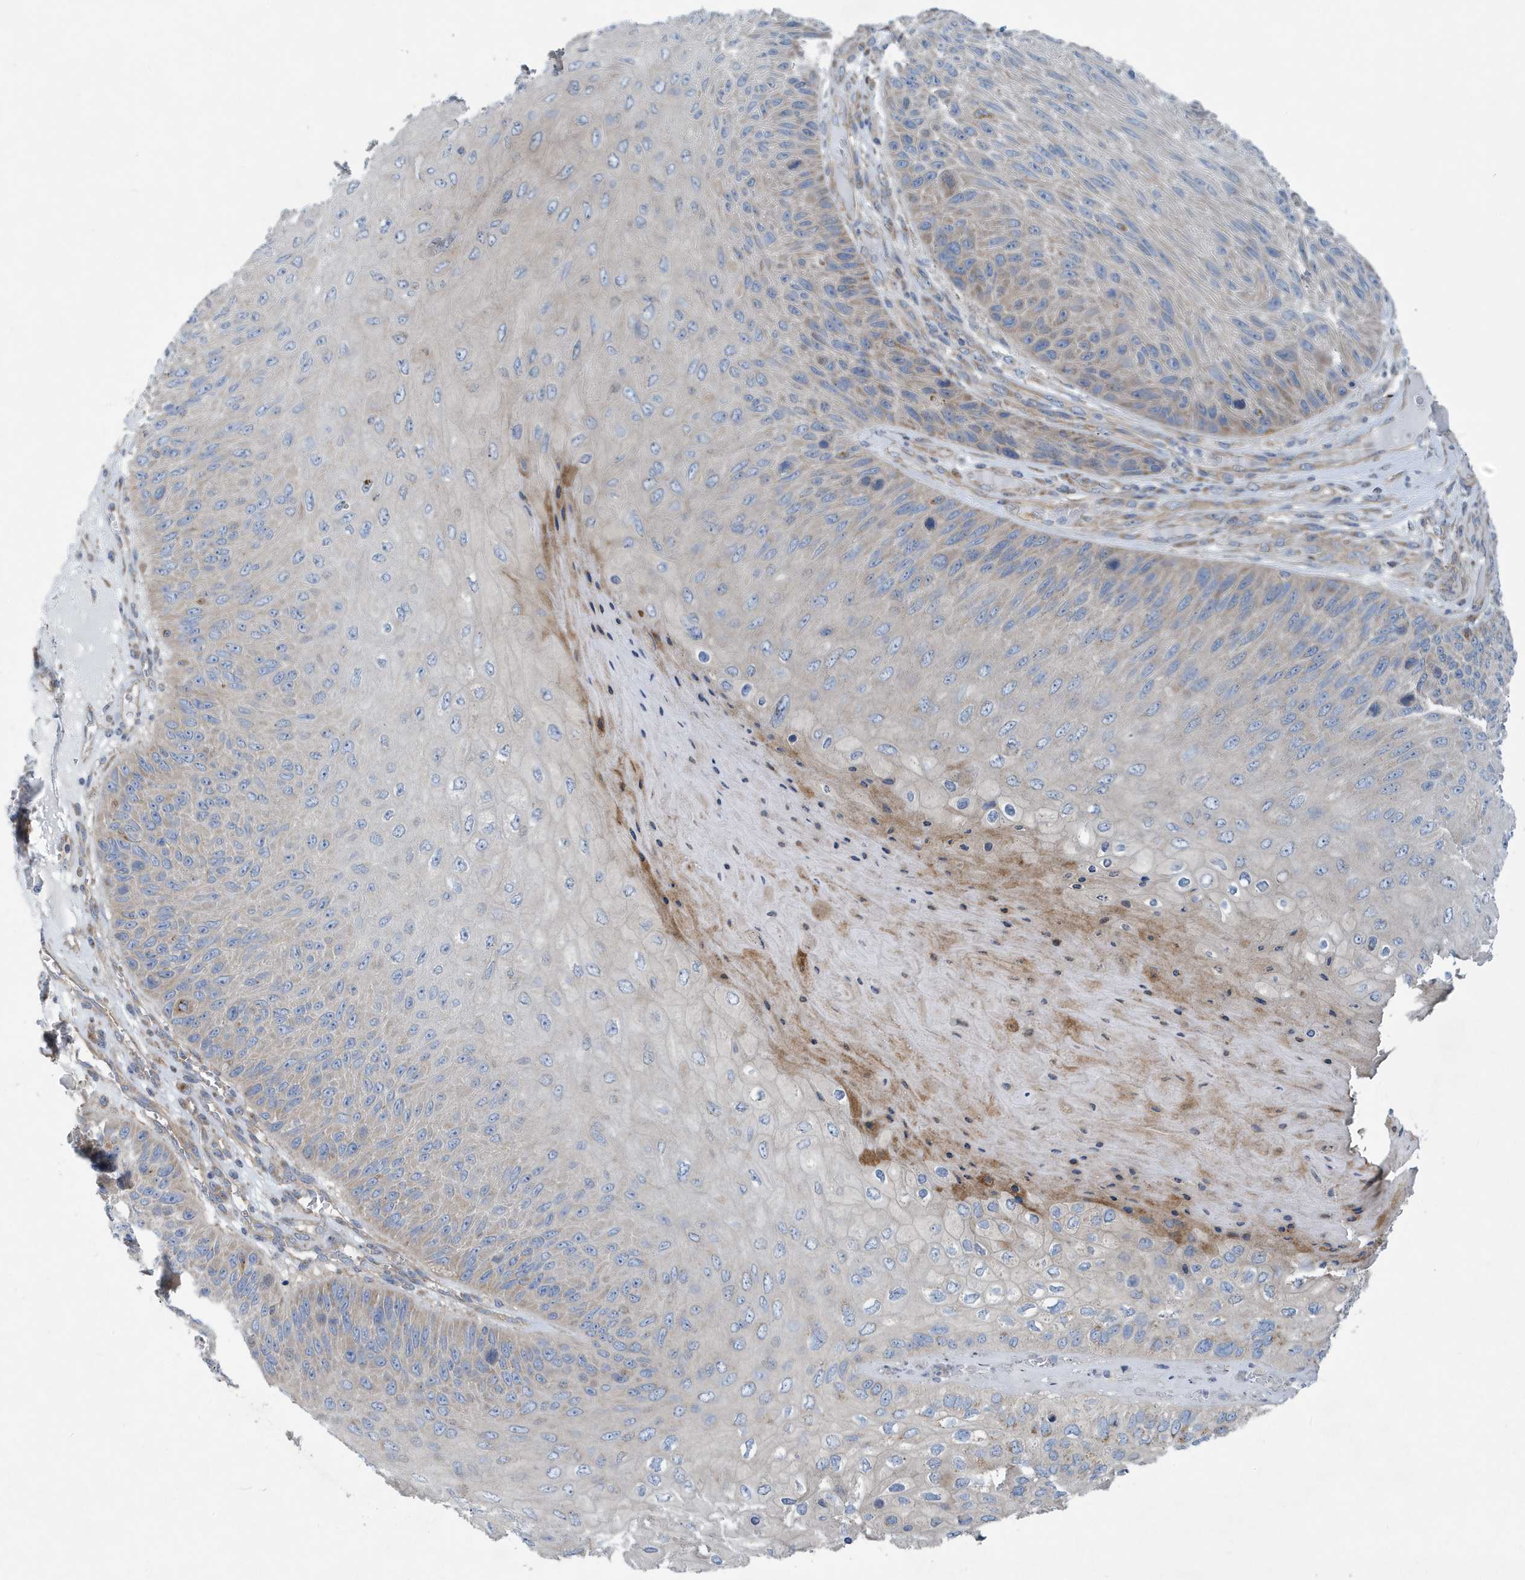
{"staining": {"intensity": "weak", "quantity": "<25%", "location": "cytoplasmic/membranous"}, "tissue": "skin cancer", "cell_type": "Tumor cells", "image_type": "cancer", "snomed": [{"axis": "morphology", "description": "Squamous cell carcinoma, NOS"}, {"axis": "topography", "description": "Skin"}], "caption": "This is a micrograph of immunohistochemistry (IHC) staining of skin squamous cell carcinoma, which shows no staining in tumor cells.", "gene": "PPM1M", "patient": {"sex": "female", "age": 88}}